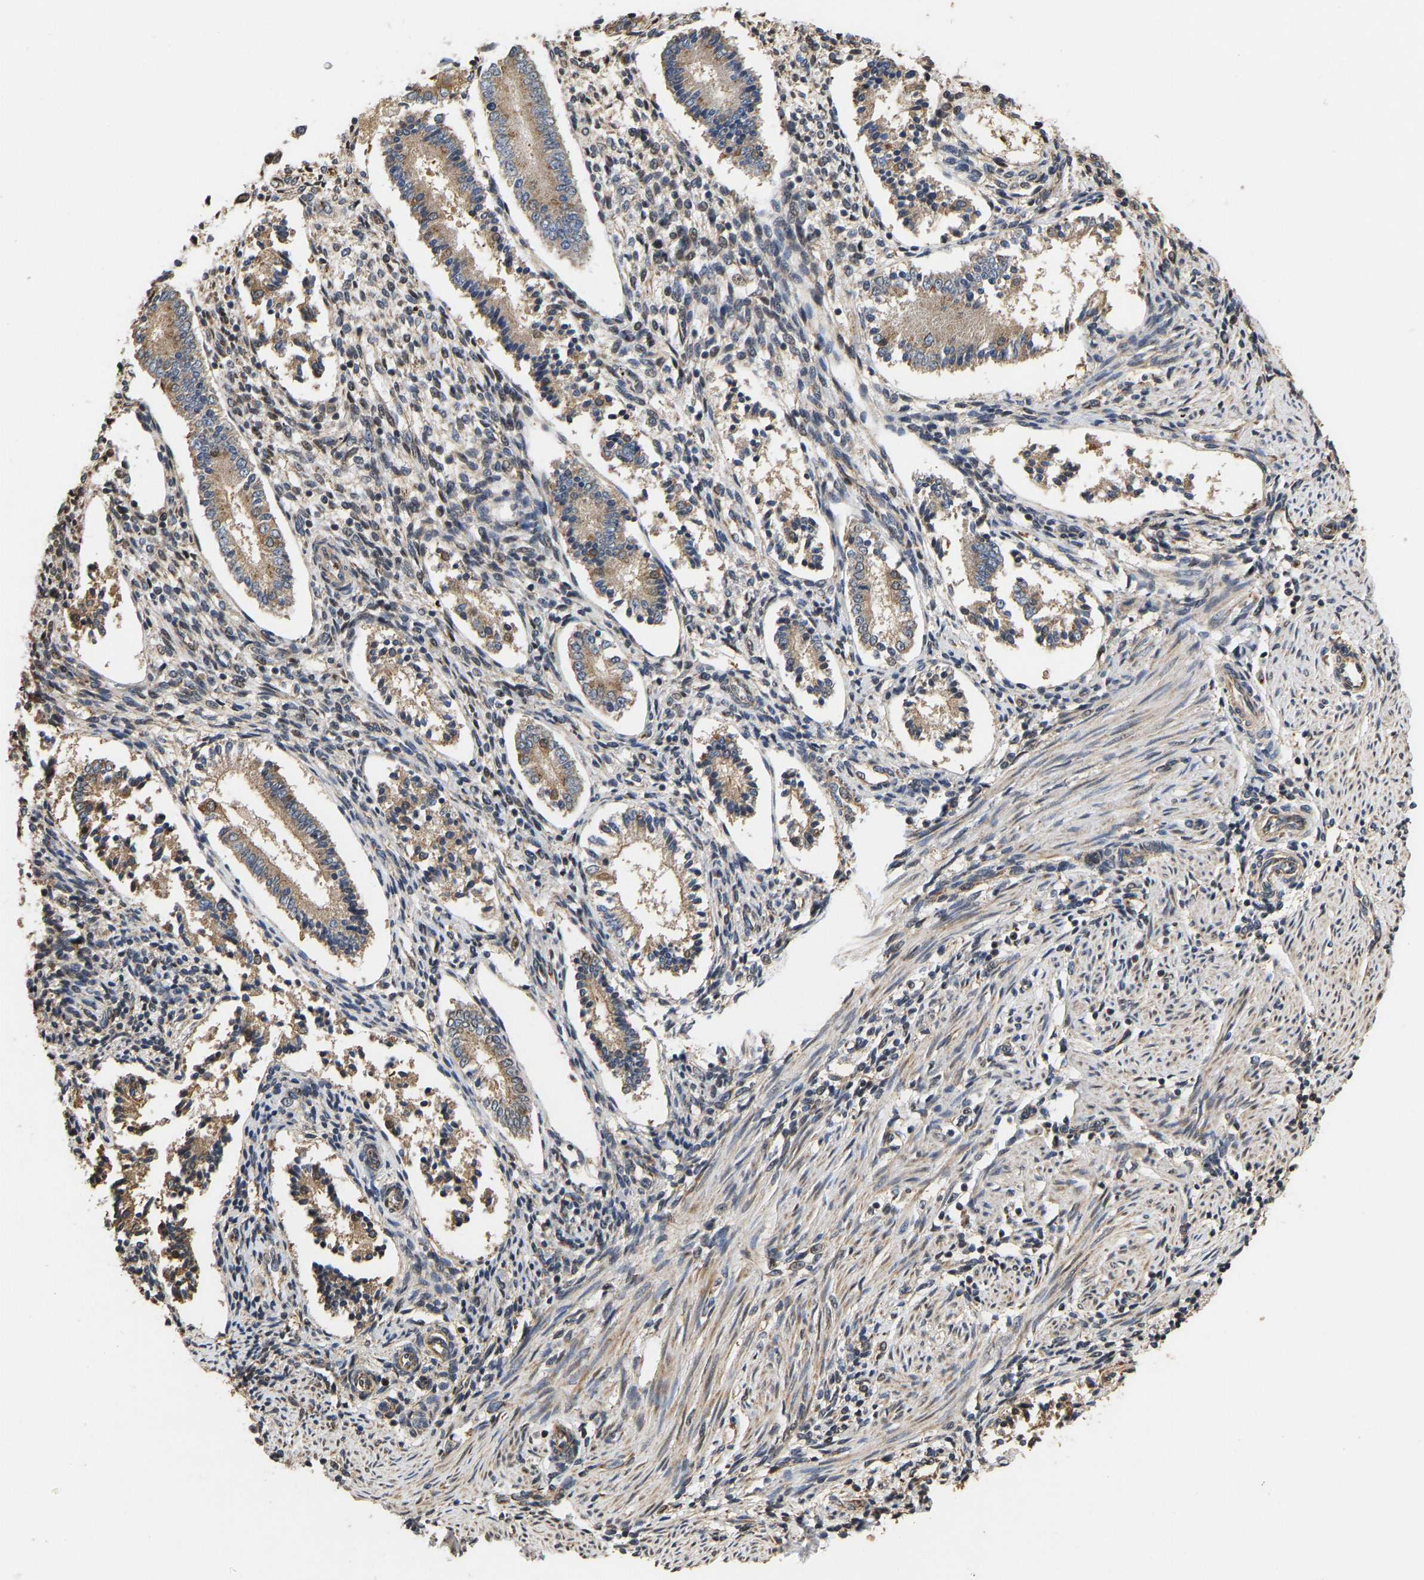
{"staining": {"intensity": "weak", "quantity": "<25%", "location": "cytoplasmic/membranous"}, "tissue": "endometrium", "cell_type": "Cells in endometrial stroma", "image_type": "normal", "snomed": [{"axis": "morphology", "description": "Normal tissue, NOS"}, {"axis": "topography", "description": "Endometrium"}], "caption": "This is a photomicrograph of immunohistochemistry (IHC) staining of normal endometrium, which shows no positivity in cells in endometrial stroma.", "gene": "YIPF4", "patient": {"sex": "female", "age": 42}}